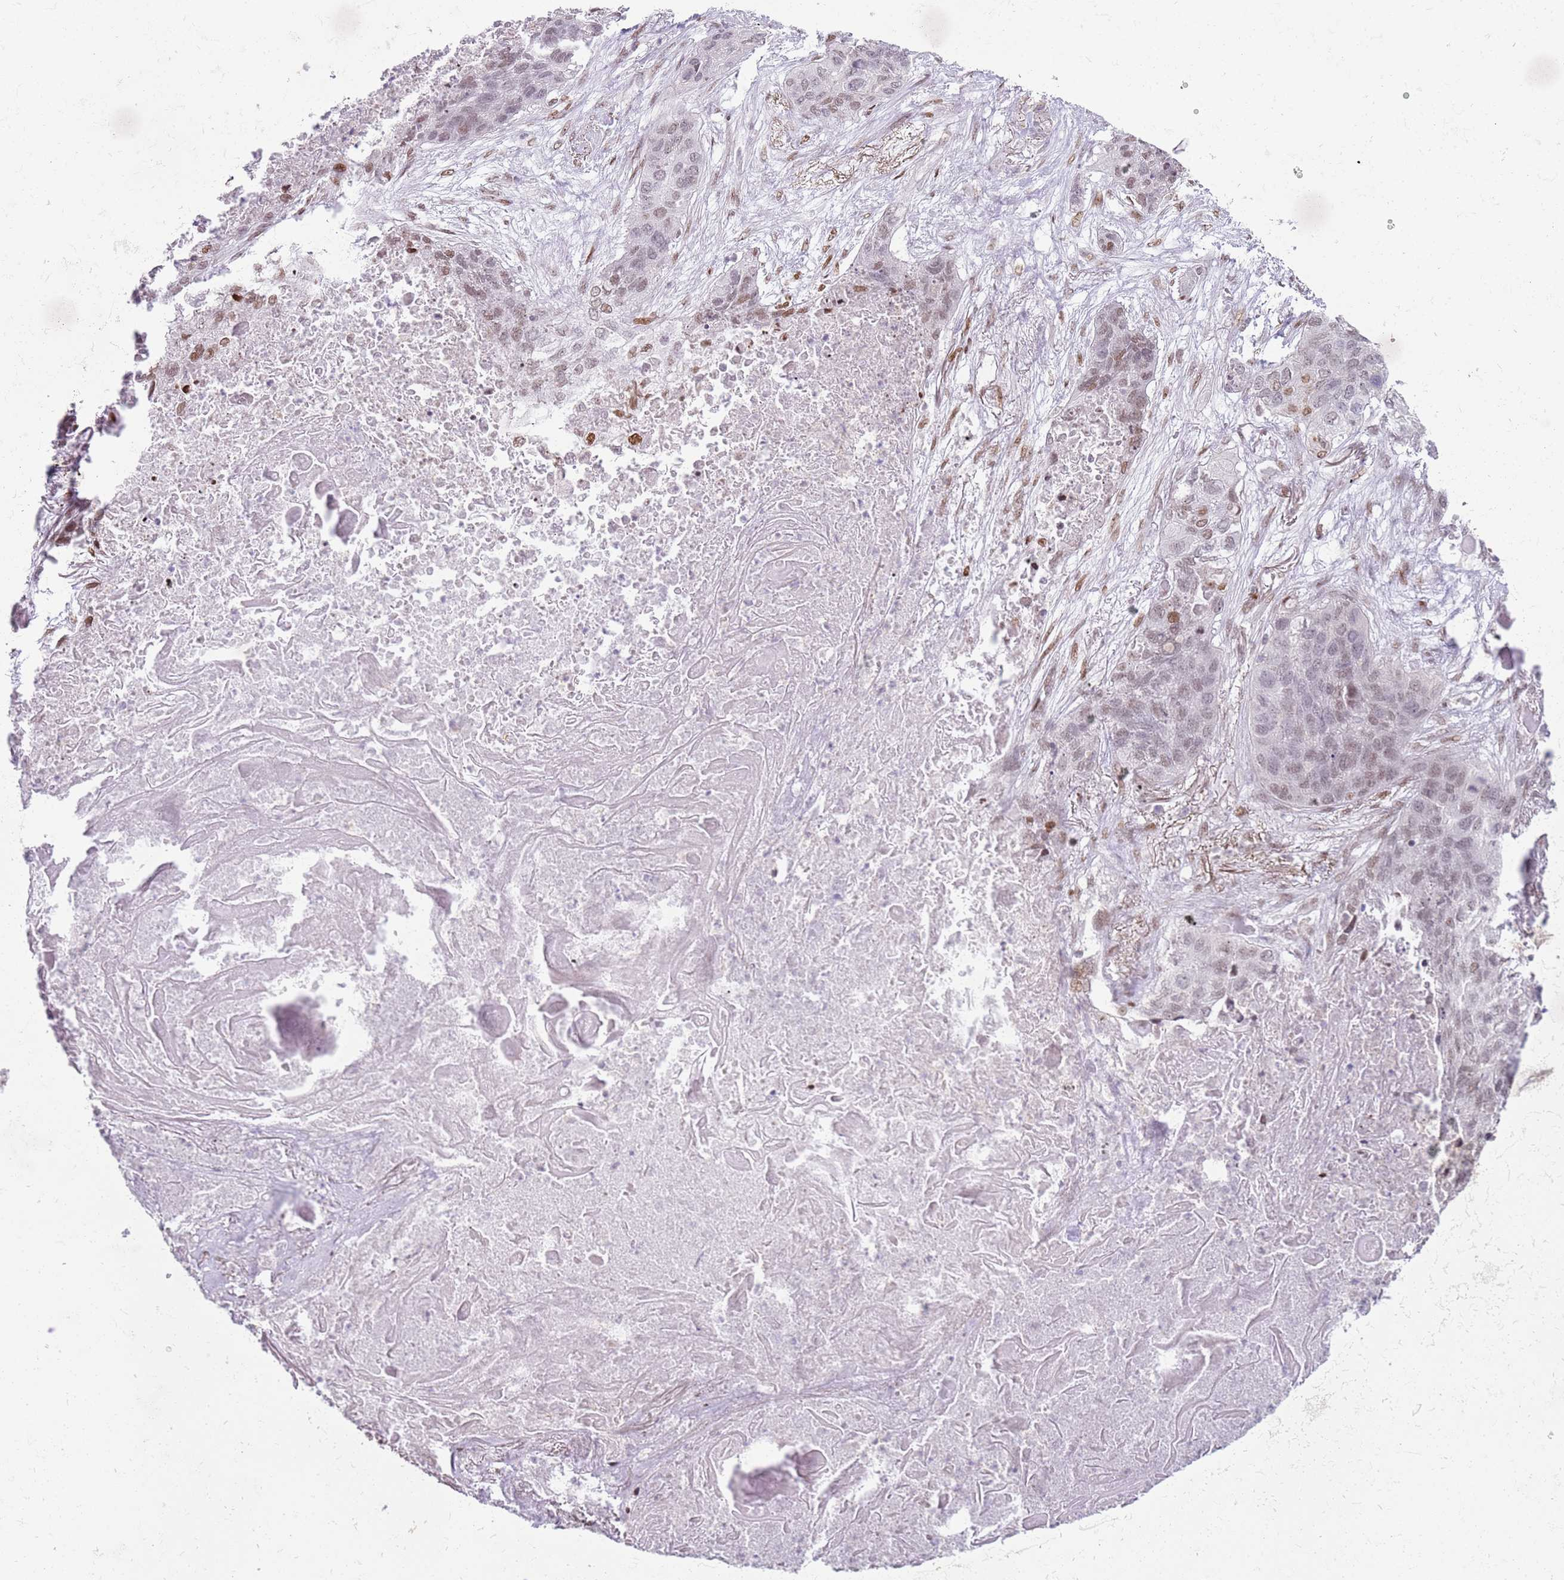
{"staining": {"intensity": "moderate", "quantity": "<25%", "location": "nuclear"}, "tissue": "lung cancer", "cell_type": "Tumor cells", "image_type": "cancer", "snomed": [{"axis": "morphology", "description": "Squamous cell carcinoma, NOS"}, {"axis": "topography", "description": "Lung"}], "caption": "Lung cancer stained with a protein marker exhibits moderate staining in tumor cells.", "gene": "PHC2", "patient": {"sex": "female", "age": 63}}